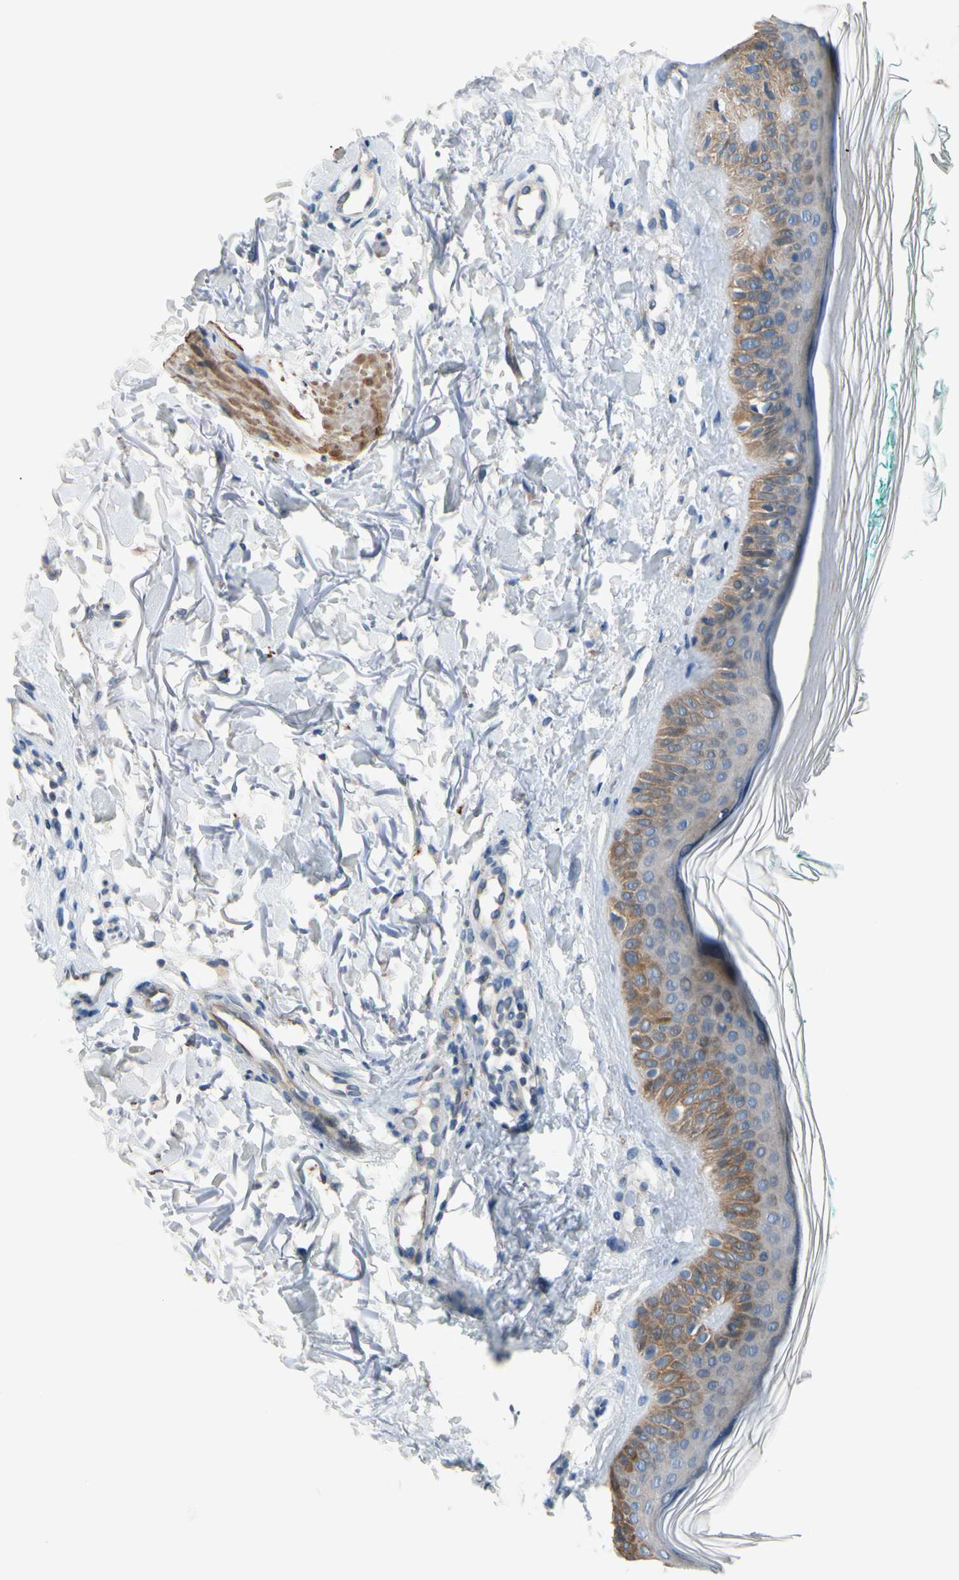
{"staining": {"intensity": "negative", "quantity": "none", "location": "none"}, "tissue": "skin", "cell_type": "Fibroblasts", "image_type": "normal", "snomed": [{"axis": "morphology", "description": "Normal tissue, NOS"}, {"axis": "topography", "description": "Skin"}], "caption": "Immunohistochemistry of unremarkable human skin shows no expression in fibroblasts.", "gene": "SLC27A6", "patient": {"sex": "male", "age": 71}}